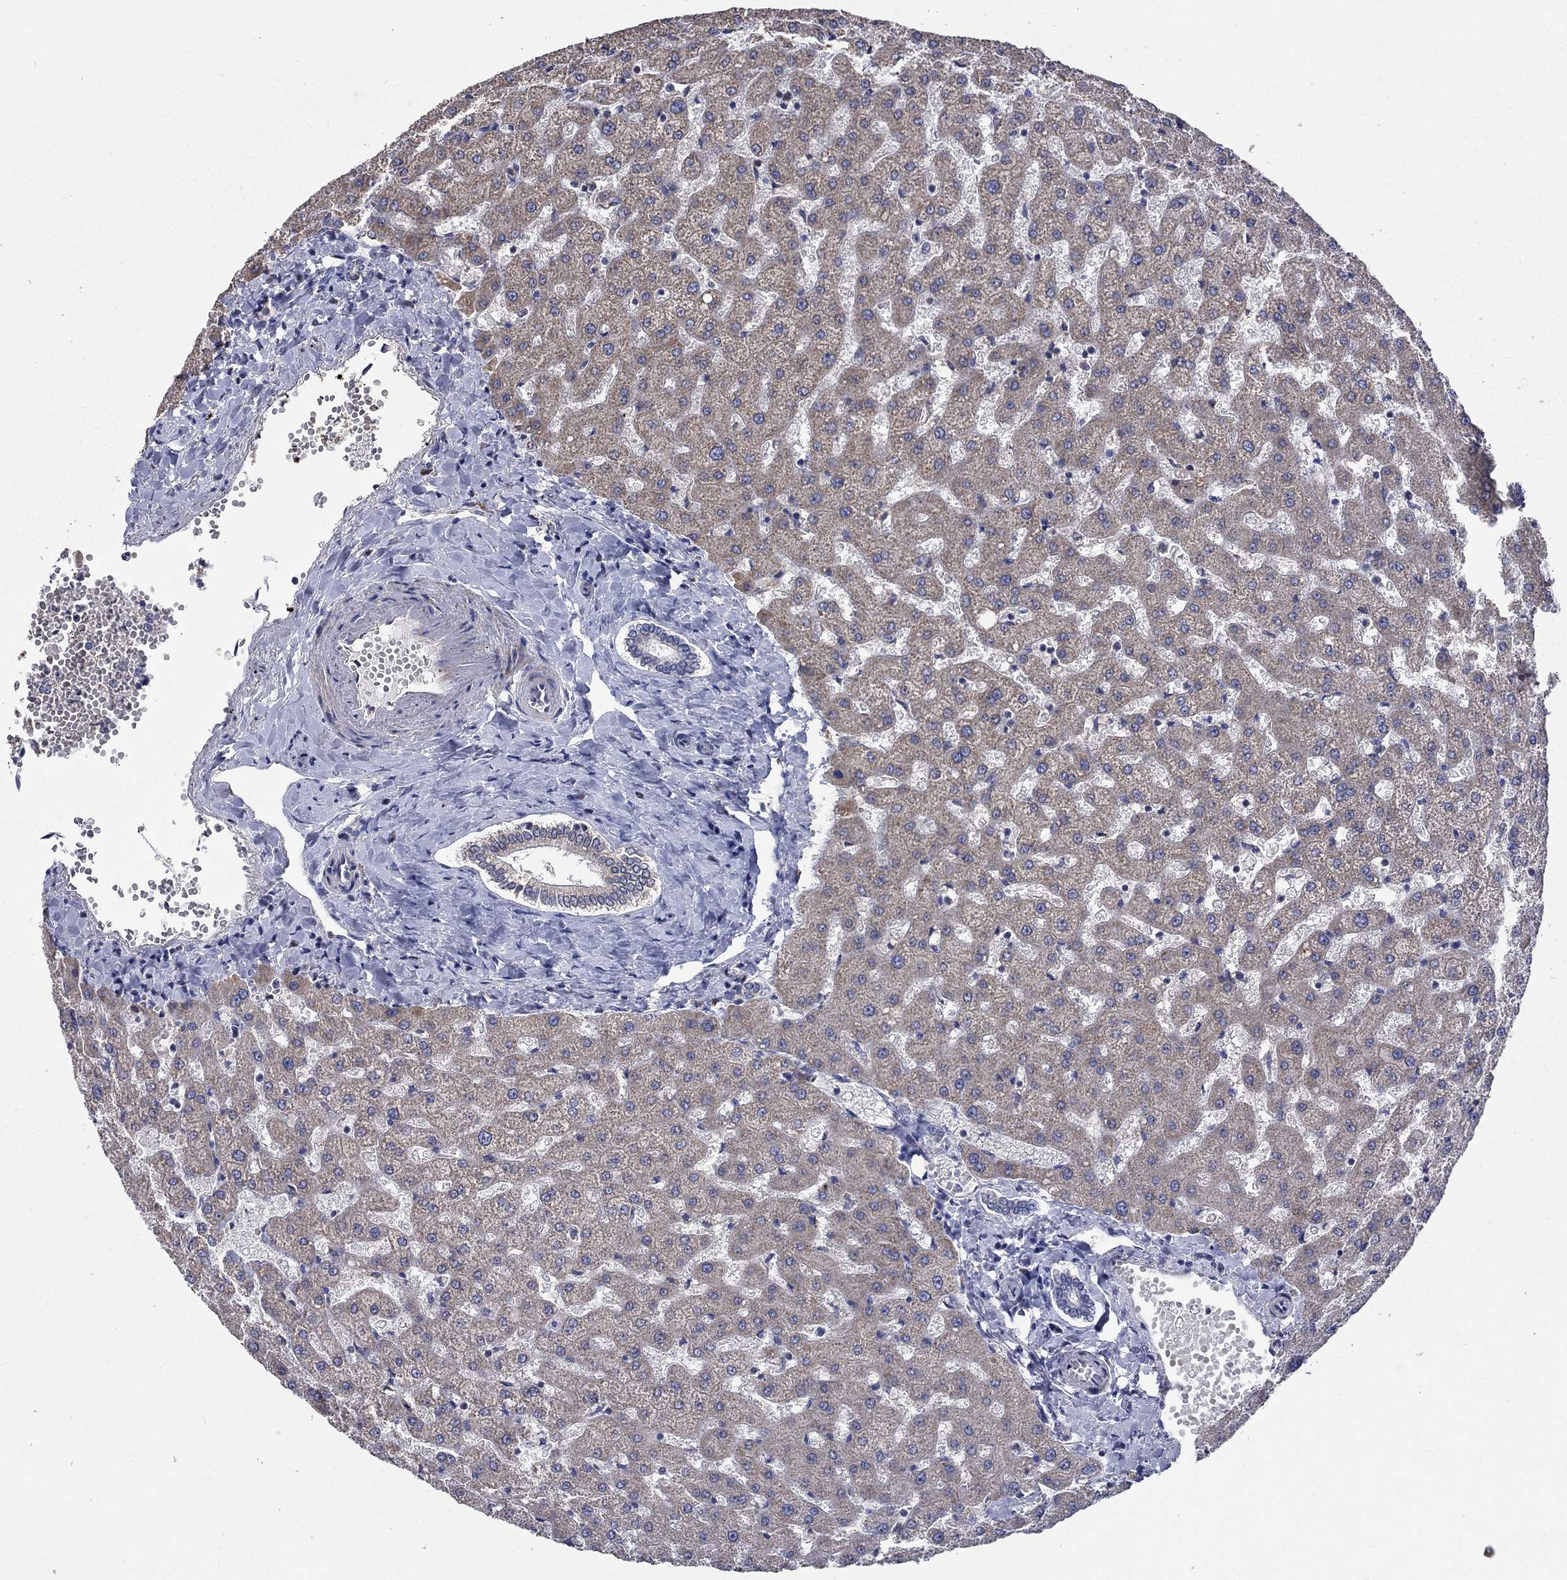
{"staining": {"intensity": "negative", "quantity": "none", "location": "none"}, "tissue": "liver", "cell_type": "Cholangiocytes", "image_type": "normal", "snomed": [{"axis": "morphology", "description": "Normal tissue, NOS"}, {"axis": "topography", "description": "Liver"}], "caption": "Immunohistochemistry (IHC) micrograph of normal human liver stained for a protein (brown), which demonstrates no positivity in cholangiocytes.", "gene": "UGT8", "patient": {"sex": "female", "age": 50}}